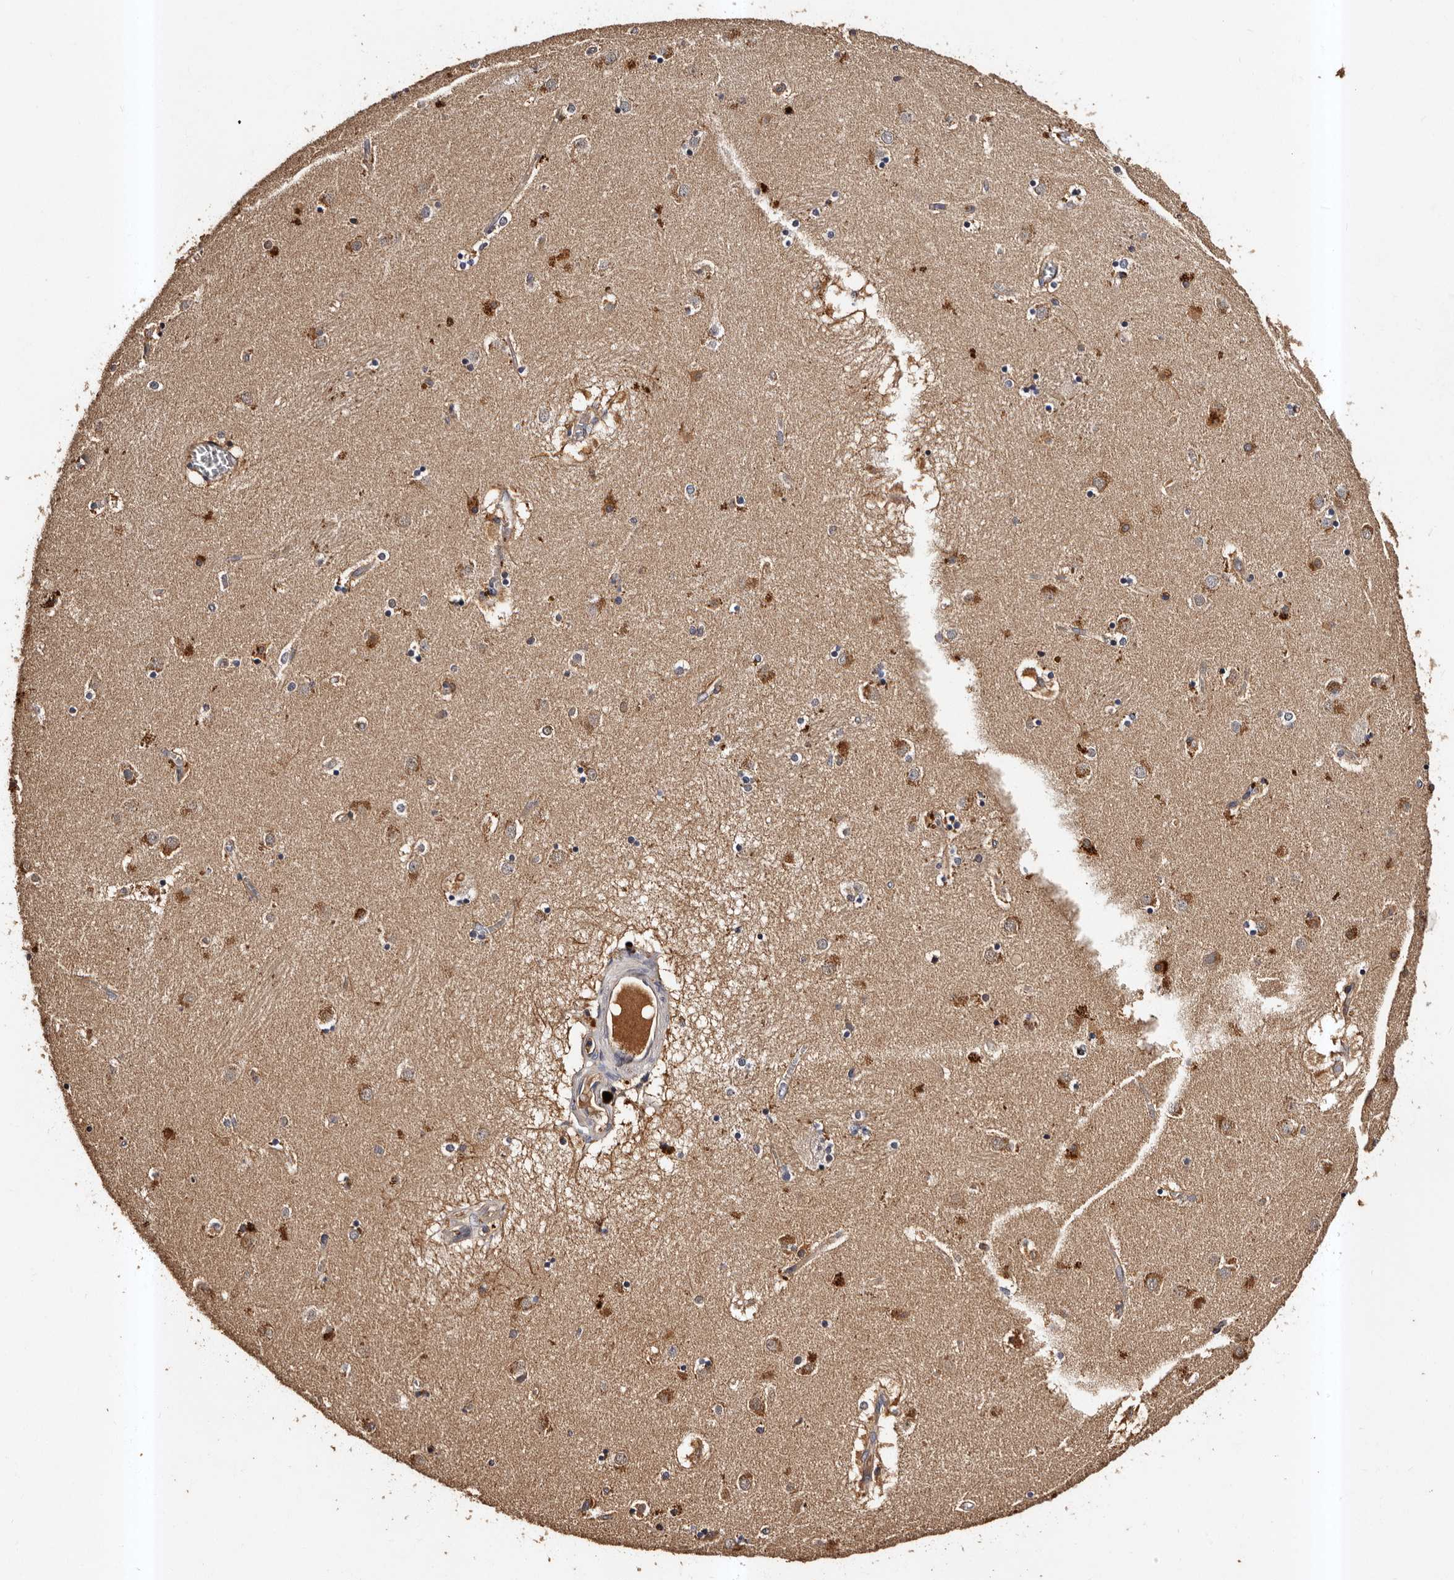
{"staining": {"intensity": "moderate", "quantity": "25%-75%", "location": "cytoplasmic/membranous"}, "tissue": "caudate", "cell_type": "Glial cells", "image_type": "normal", "snomed": [{"axis": "morphology", "description": "Normal tissue, NOS"}, {"axis": "topography", "description": "Lateral ventricle wall"}], "caption": "DAB (3,3'-diaminobenzidine) immunohistochemical staining of unremarkable human caudate reveals moderate cytoplasmic/membranous protein expression in approximately 25%-75% of glial cells. The staining is performed using DAB brown chromogen to label protein expression. The nuclei are counter-stained blue using hematoxylin.", "gene": "ADCK5", "patient": {"sex": "male", "age": 70}}